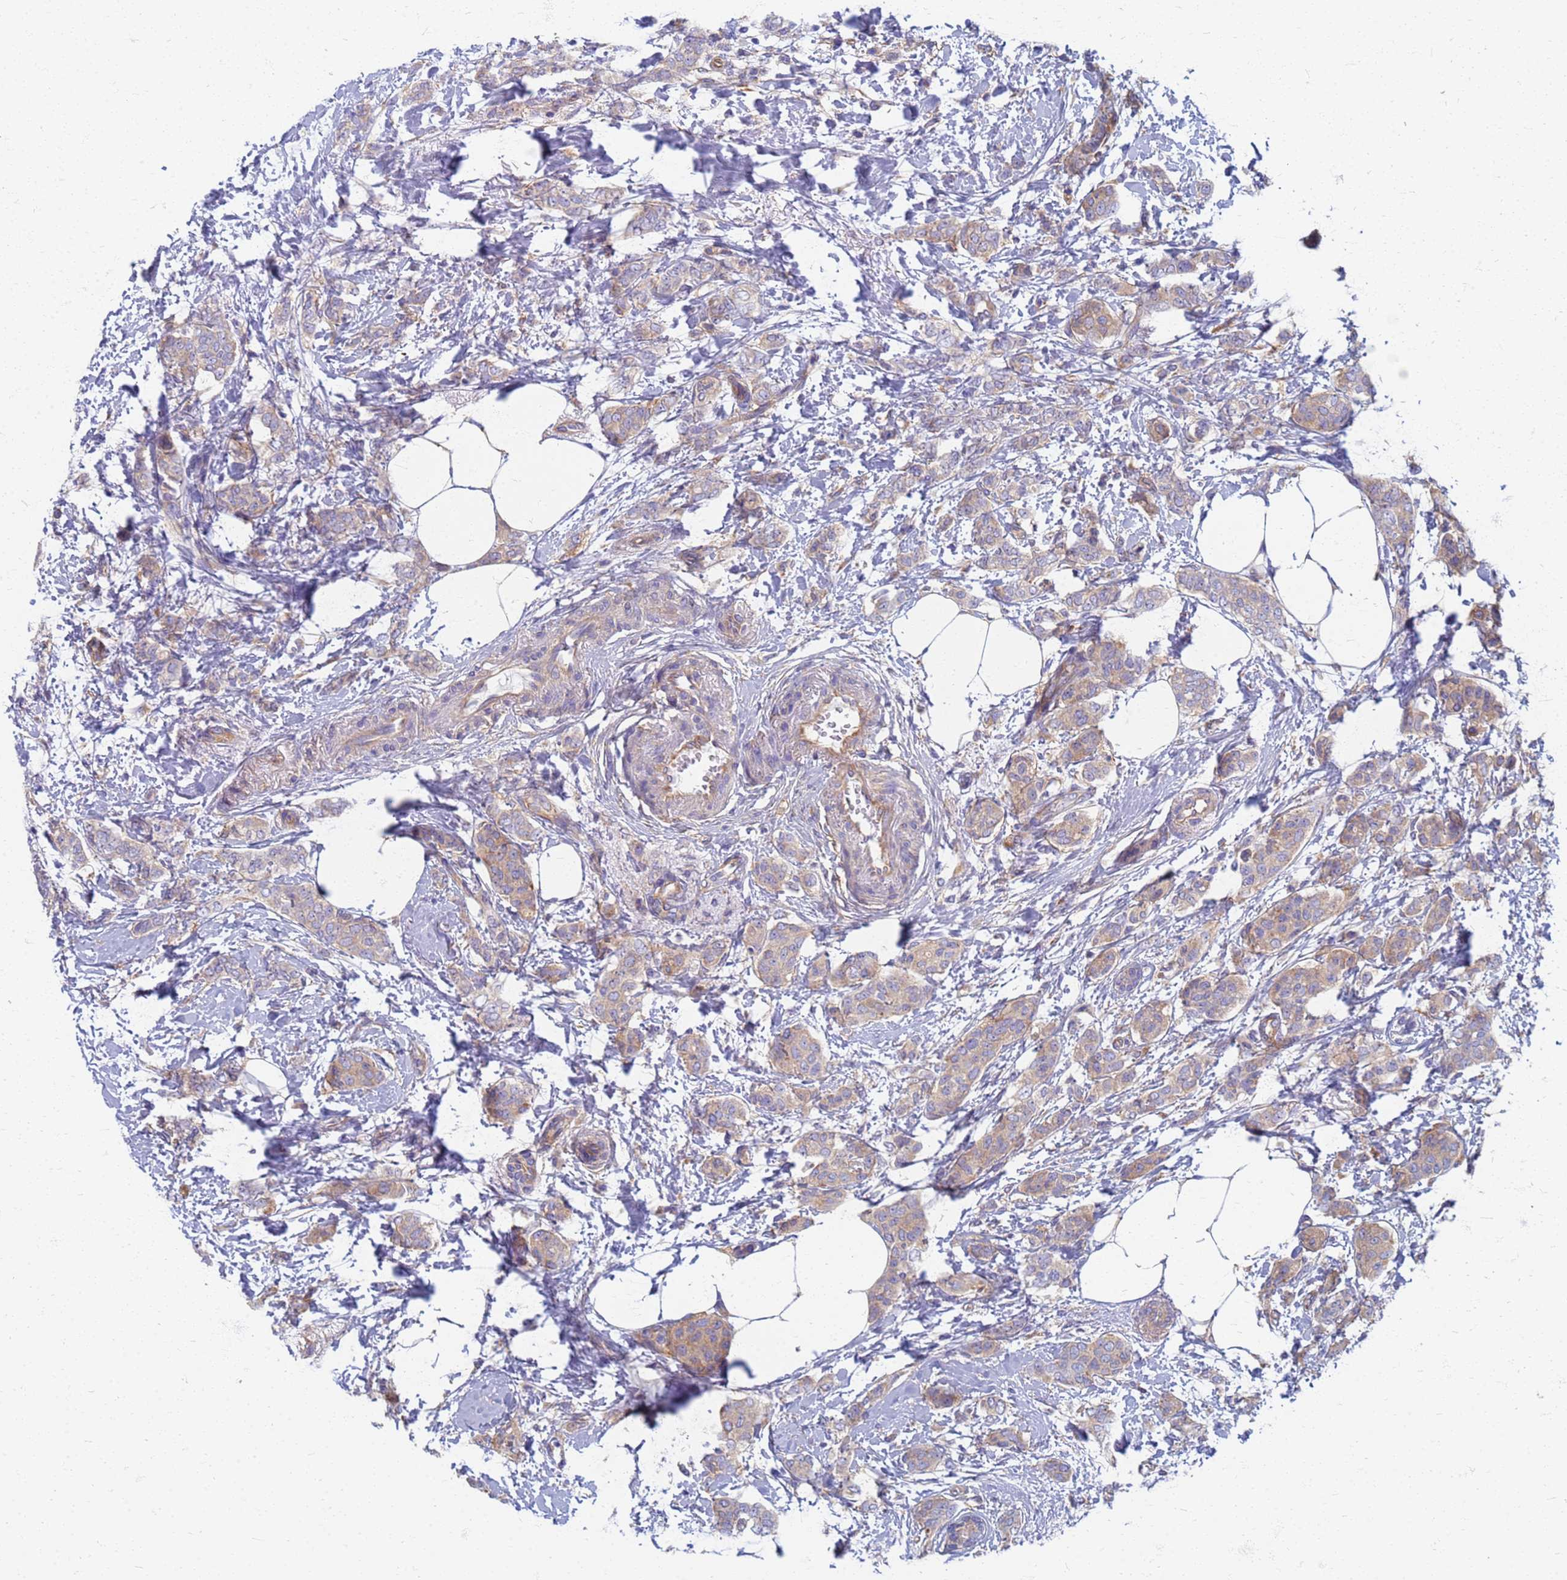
{"staining": {"intensity": "weak", "quantity": "25%-75%", "location": "cytoplasmic/membranous"}, "tissue": "breast cancer", "cell_type": "Tumor cells", "image_type": "cancer", "snomed": [{"axis": "morphology", "description": "Duct carcinoma"}, {"axis": "topography", "description": "Breast"}], "caption": "DAB immunohistochemical staining of human breast infiltrating ductal carcinoma demonstrates weak cytoplasmic/membranous protein positivity in about 25%-75% of tumor cells. (DAB (3,3'-diaminobenzidine) IHC, brown staining for protein, blue staining for nuclei).", "gene": "EEA1", "patient": {"sex": "female", "age": 72}}